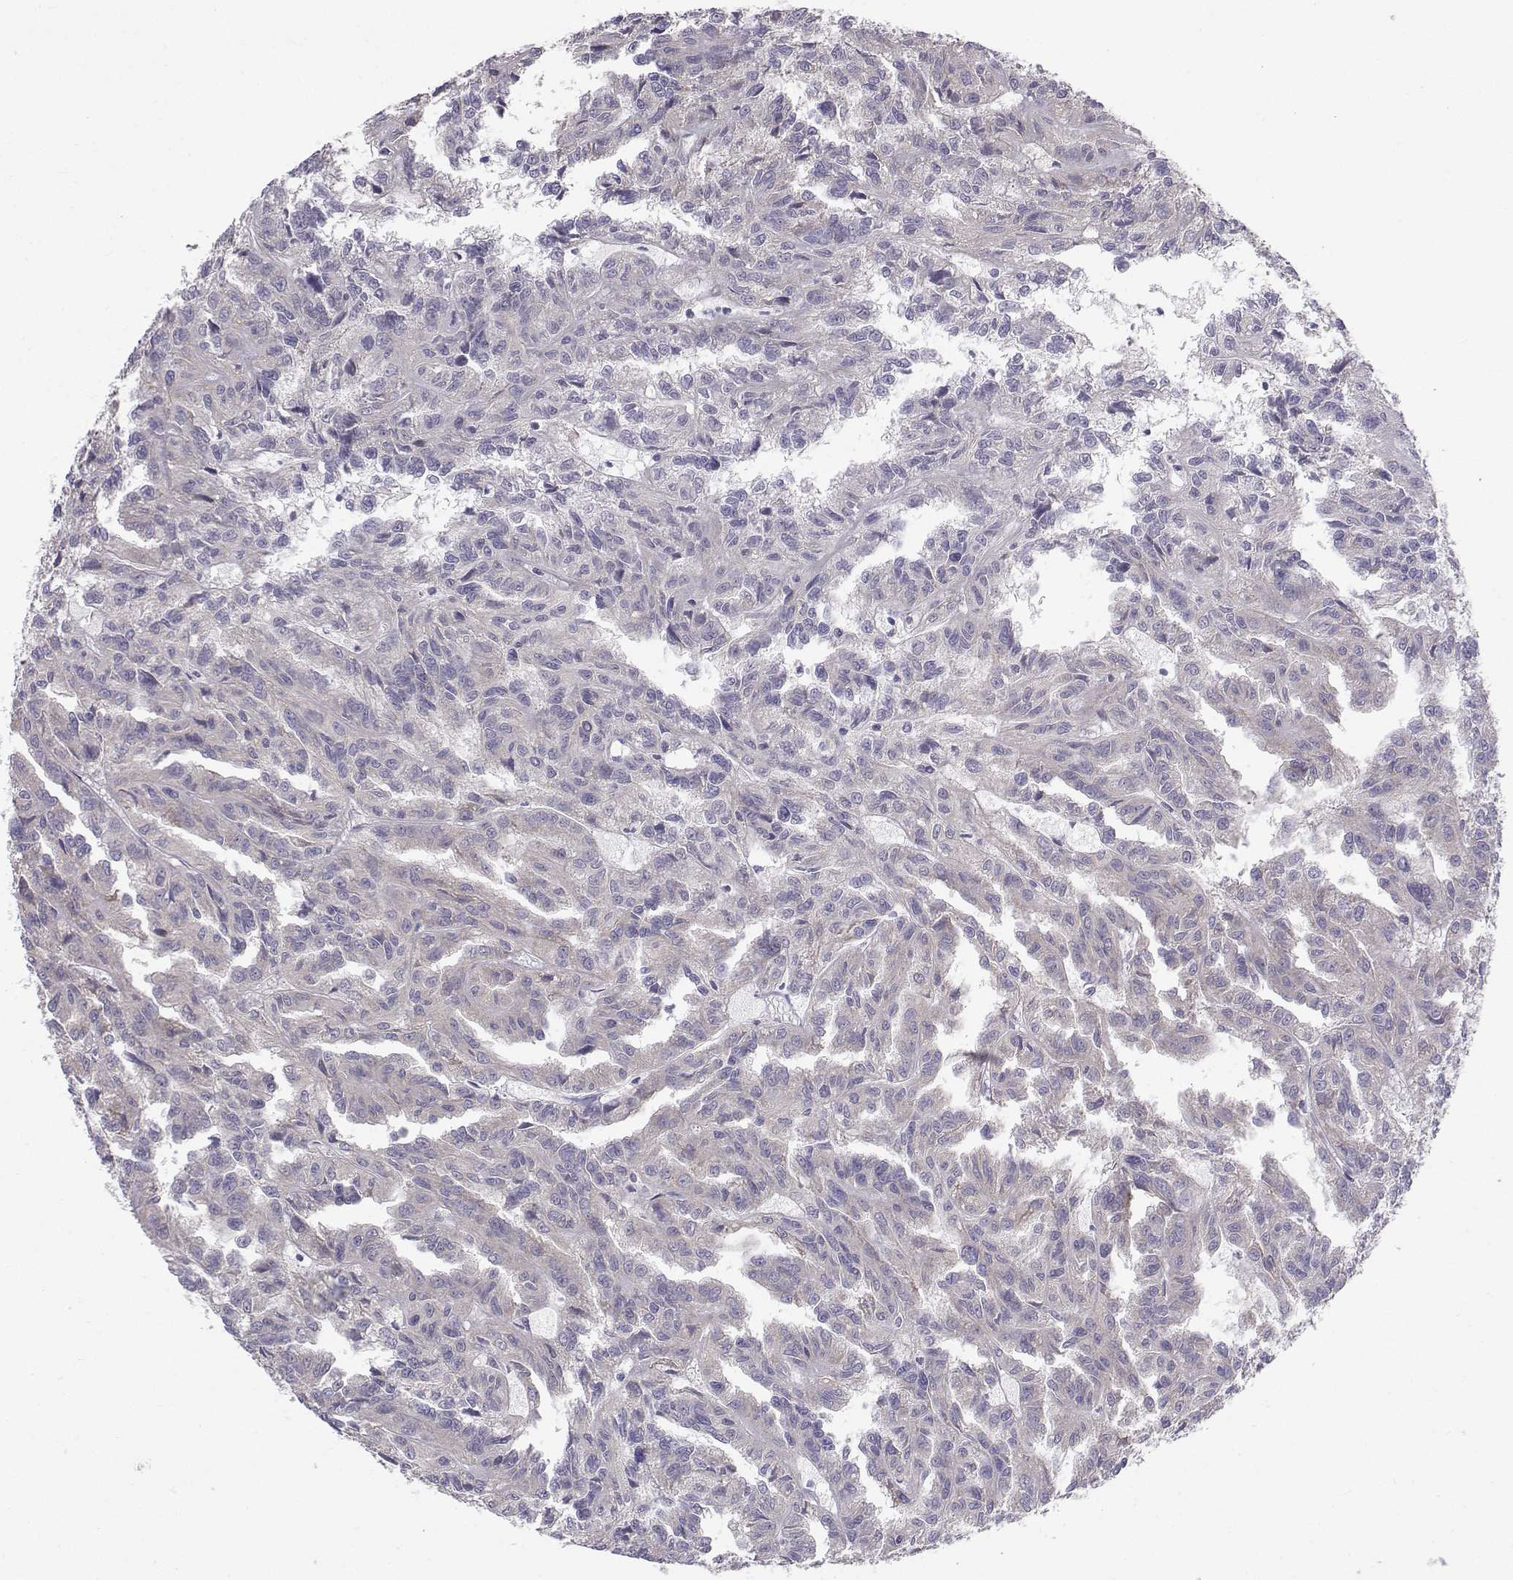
{"staining": {"intensity": "weak", "quantity": "<25%", "location": "cytoplasmic/membranous"}, "tissue": "renal cancer", "cell_type": "Tumor cells", "image_type": "cancer", "snomed": [{"axis": "morphology", "description": "Adenocarcinoma, NOS"}, {"axis": "topography", "description": "Kidney"}], "caption": "DAB (3,3'-diaminobenzidine) immunohistochemical staining of renal adenocarcinoma reveals no significant staining in tumor cells.", "gene": "PEX5L", "patient": {"sex": "male", "age": 79}}